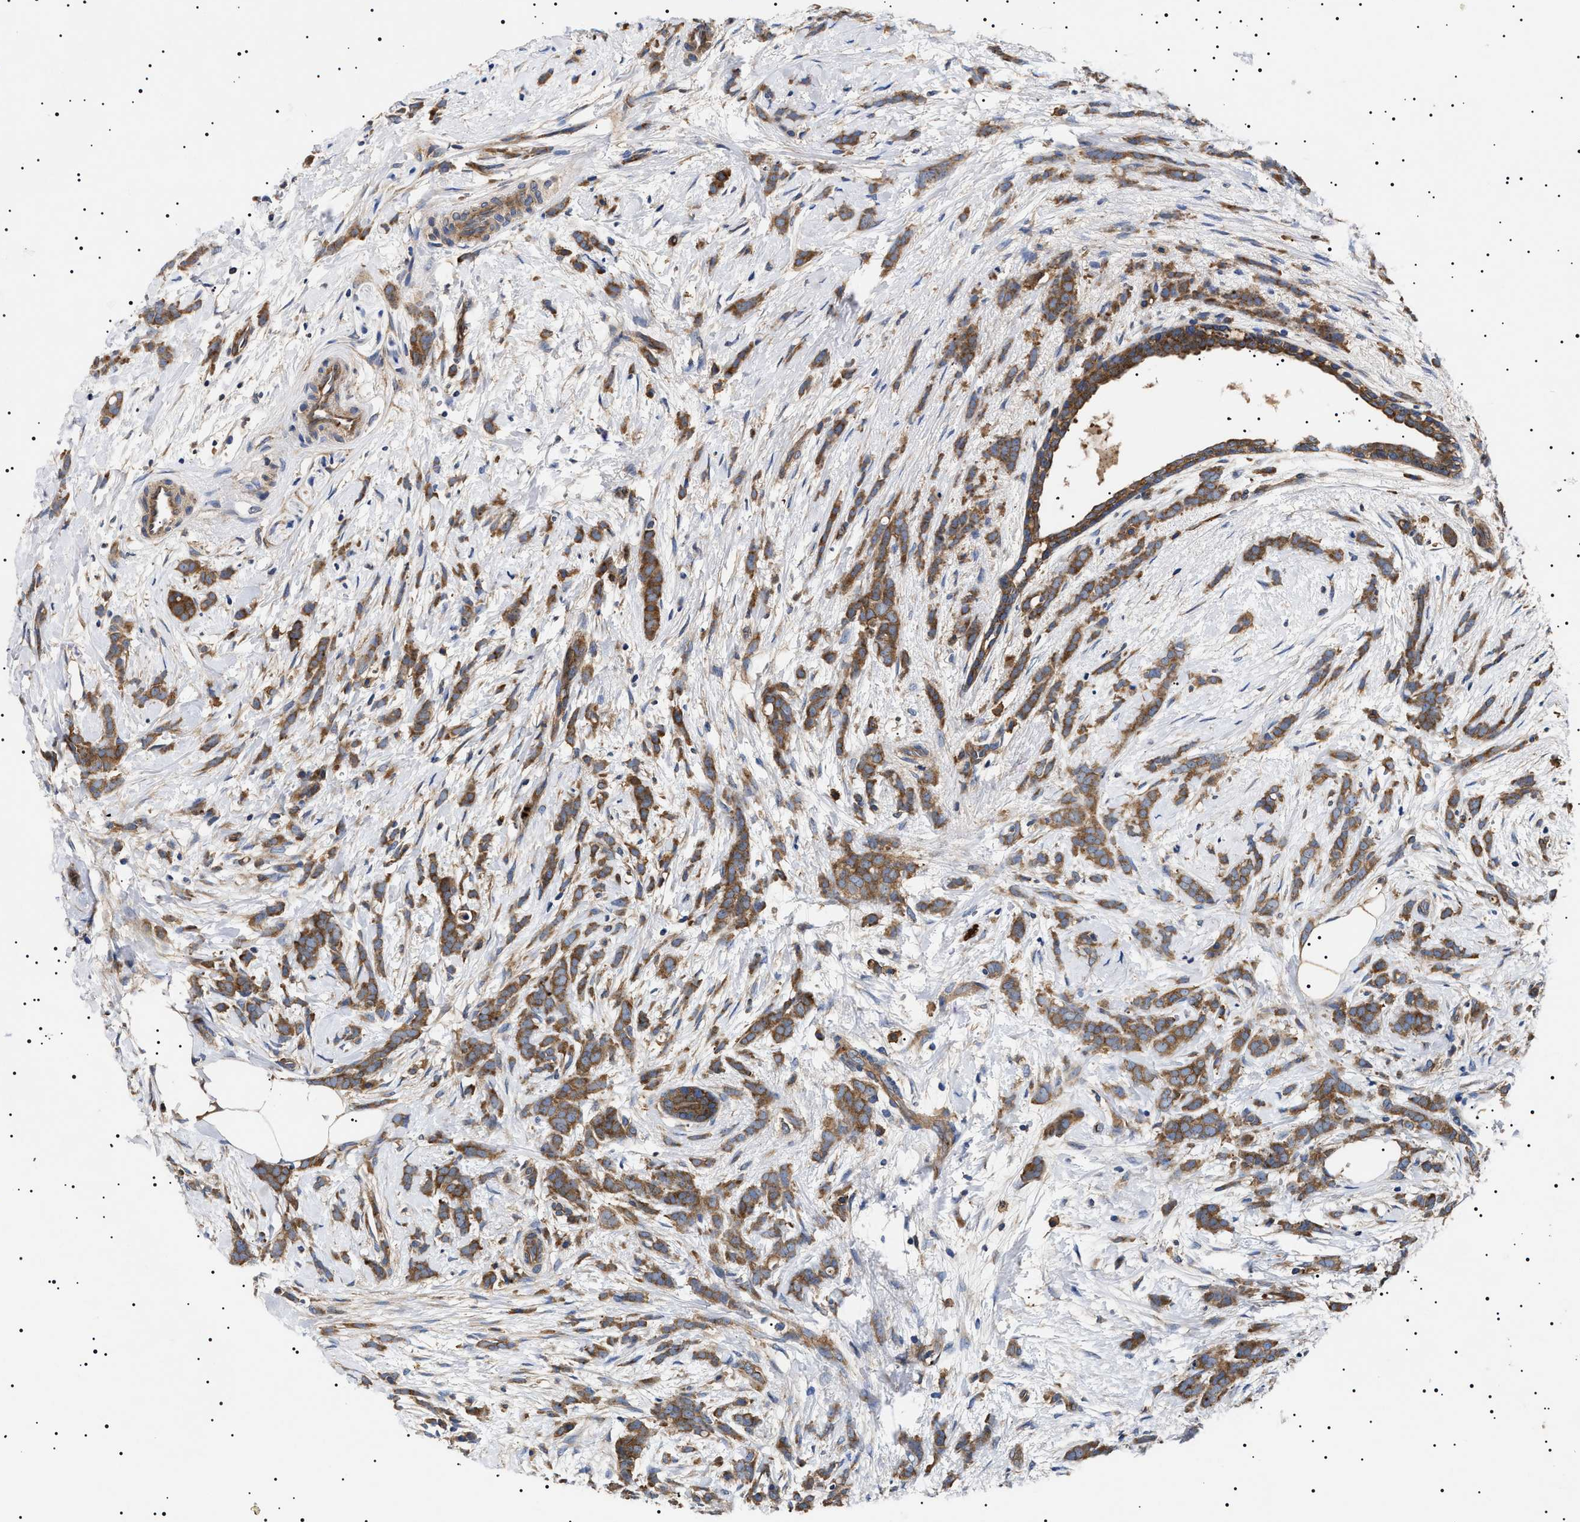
{"staining": {"intensity": "moderate", "quantity": ">75%", "location": "cytoplasmic/membranous"}, "tissue": "breast cancer", "cell_type": "Tumor cells", "image_type": "cancer", "snomed": [{"axis": "morphology", "description": "Lobular carcinoma, in situ"}, {"axis": "morphology", "description": "Lobular carcinoma"}, {"axis": "topography", "description": "Breast"}], "caption": "Immunohistochemical staining of human breast lobular carcinoma in situ demonstrates medium levels of moderate cytoplasmic/membranous expression in approximately >75% of tumor cells.", "gene": "TPP2", "patient": {"sex": "female", "age": 41}}